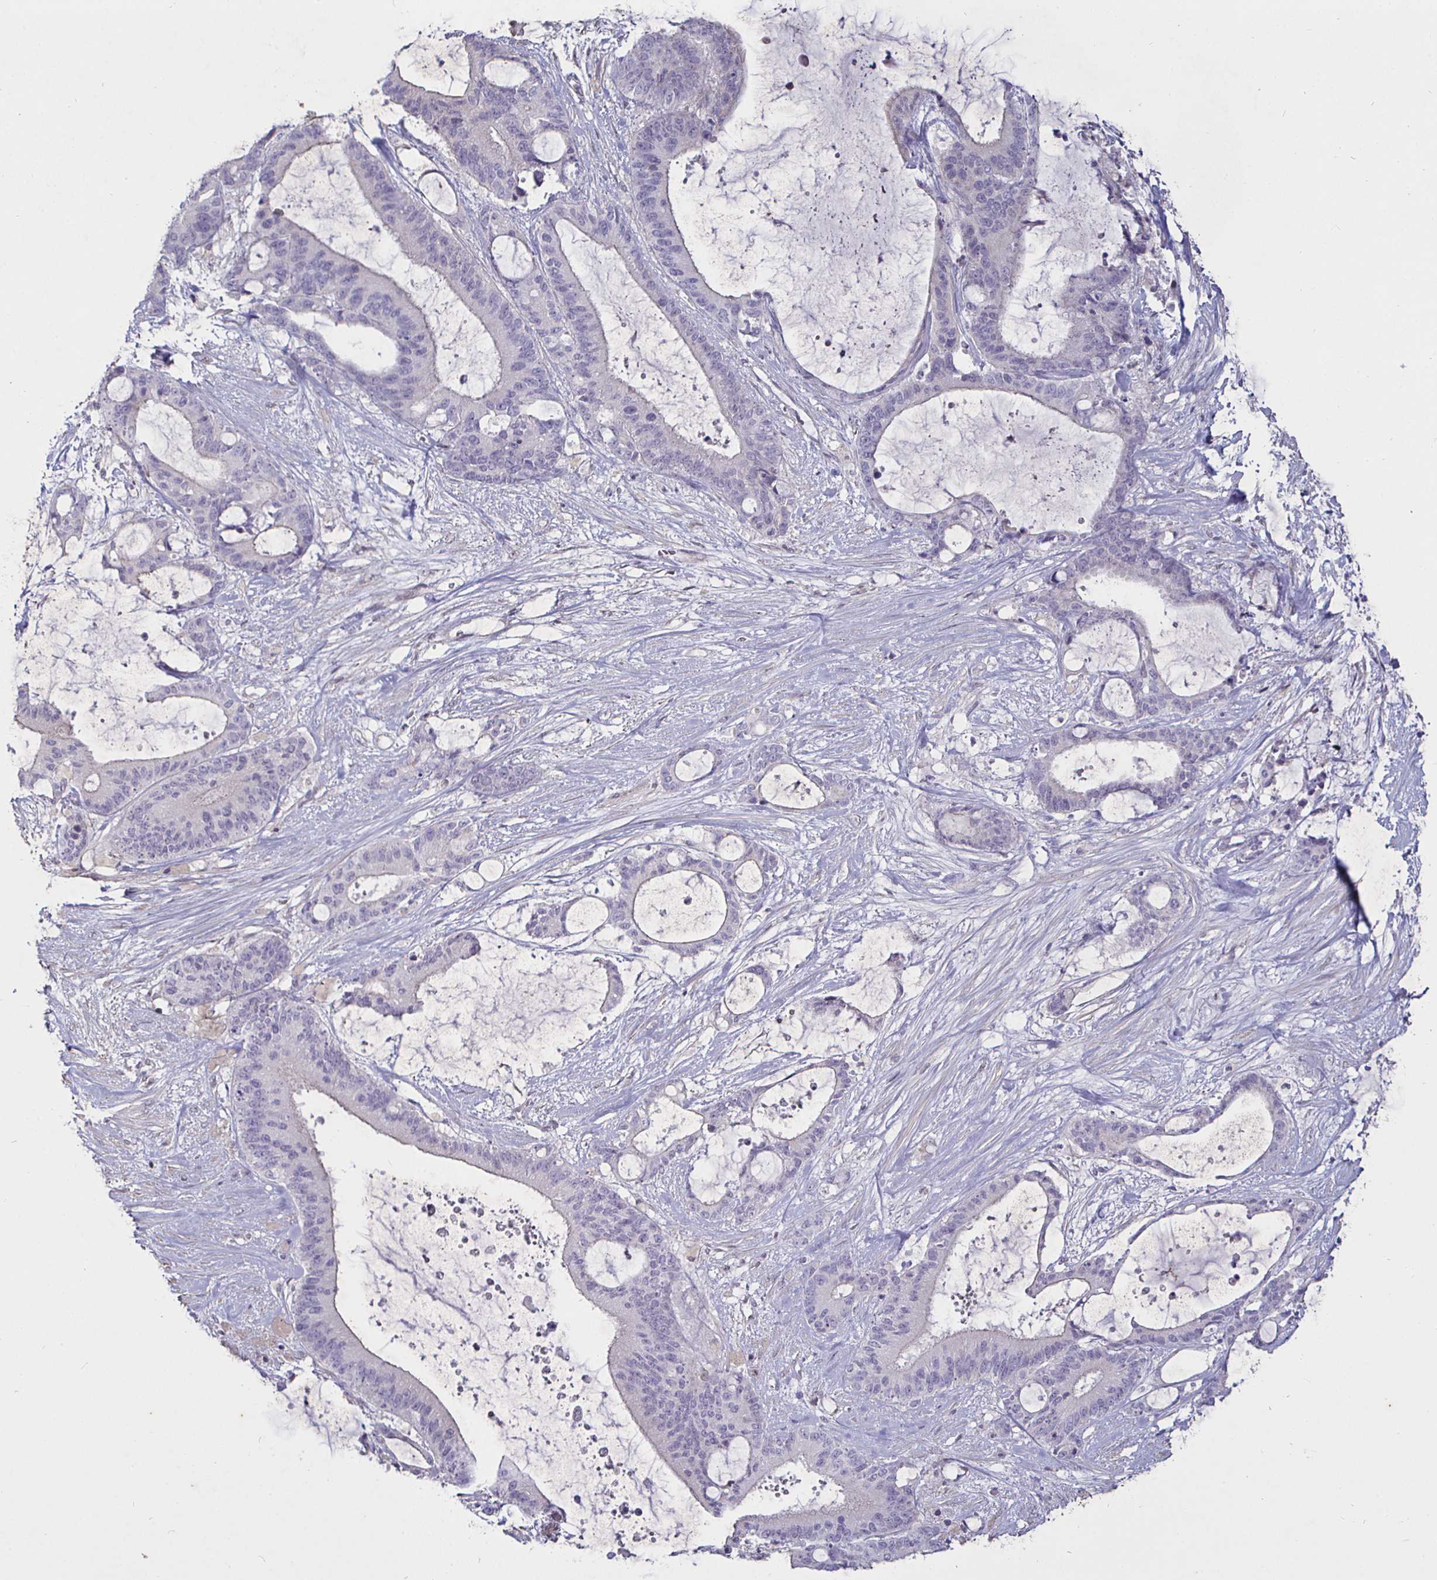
{"staining": {"intensity": "negative", "quantity": "none", "location": "none"}, "tissue": "liver cancer", "cell_type": "Tumor cells", "image_type": "cancer", "snomed": [{"axis": "morphology", "description": "Normal tissue, NOS"}, {"axis": "morphology", "description": "Cholangiocarcinoma"}, {"axis": "topography", "description": "Liver"}, {"axis": "topography", "description": "Peripheral nerve tissue"}], "caption": "The image reveals no staining of tumor cells in liver cholangiocarcinoma.", "gene": "MLH1", "patient": {"sex": "female", "age": 73}}